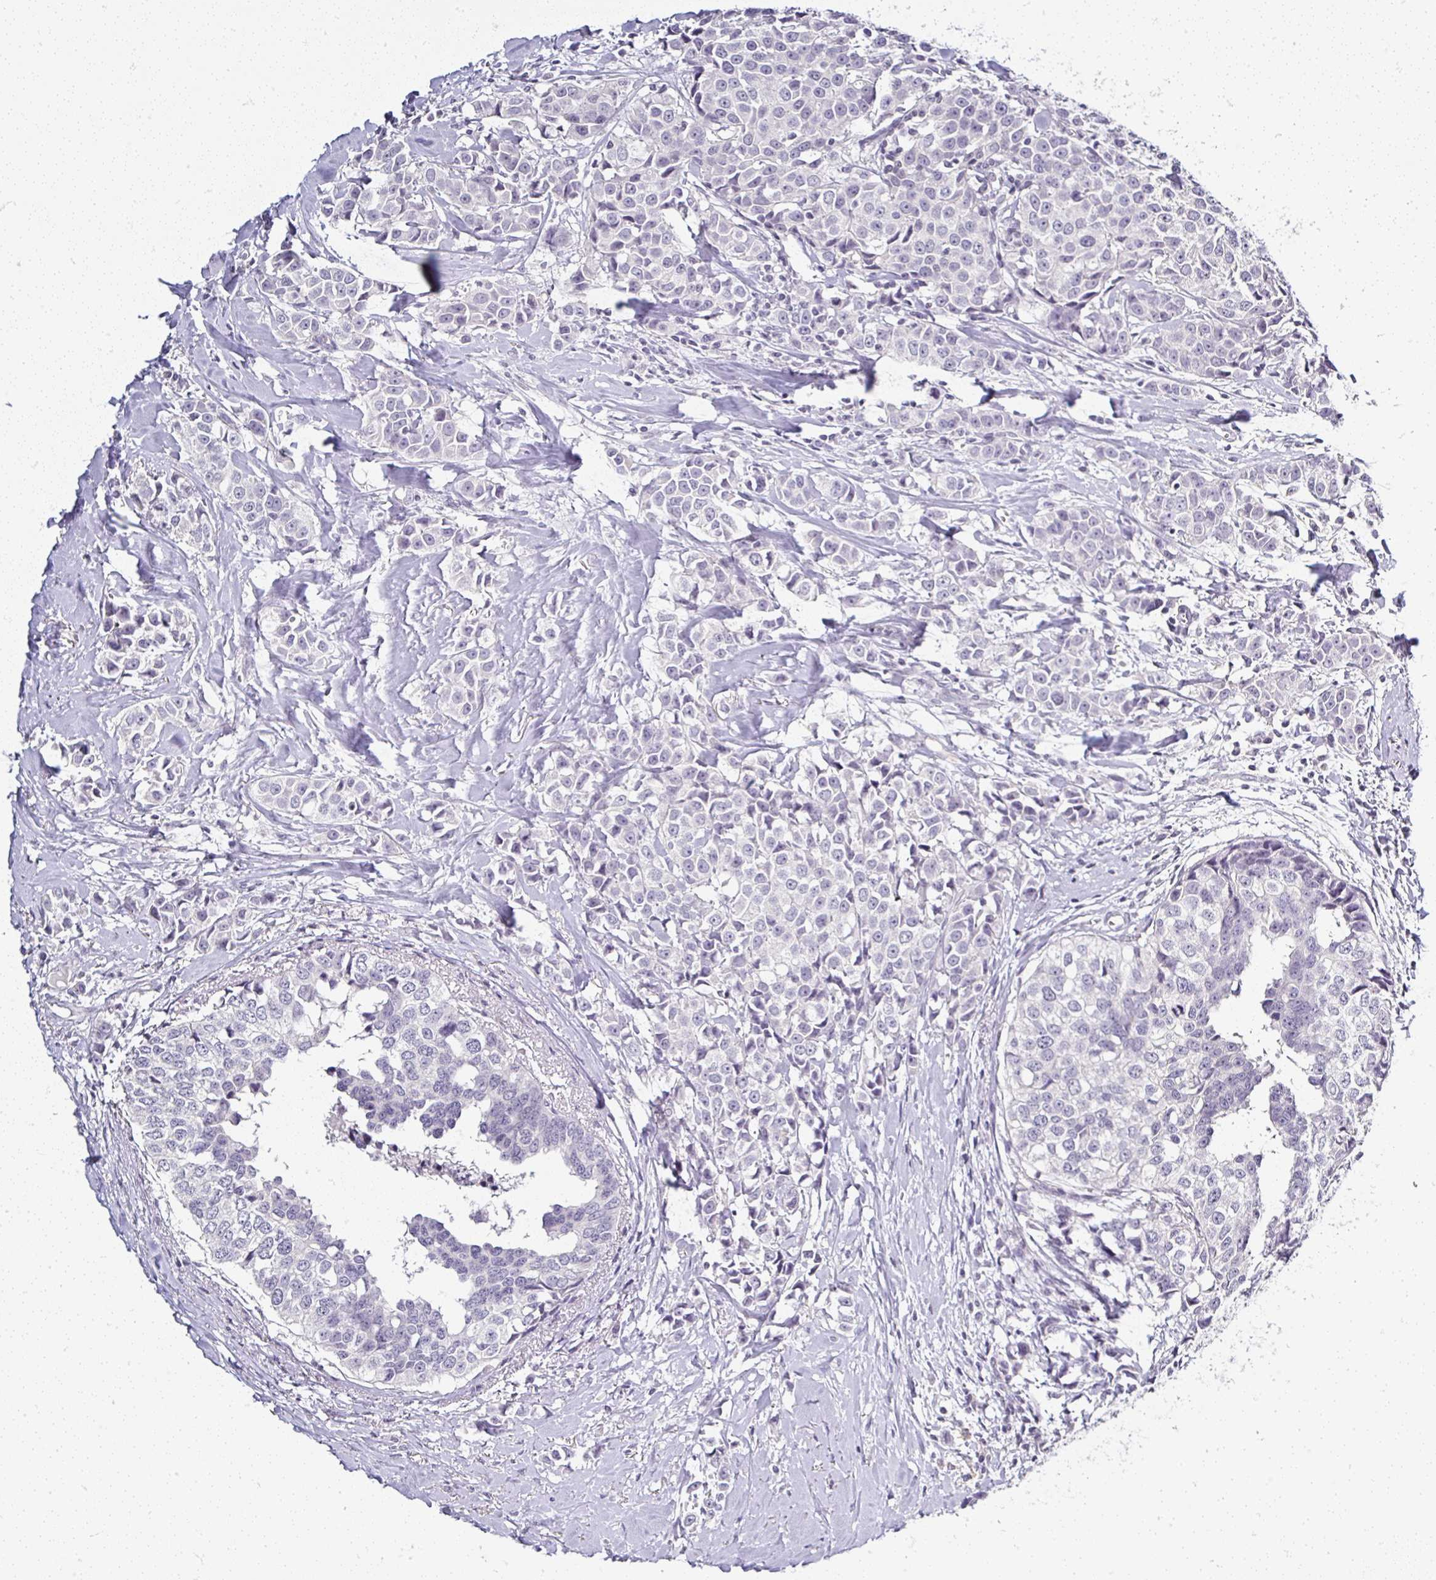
{"staining": {"intensity": "negative", "quantity": "none", "location": "none"}, "tissue": "breast cancer", "cell_type": "Tumor cells", "image_type": "cancer", "snomed": [{"axis": "morphology", "description": "Duct carcinoma"}, {"axis": "topography", "description": "Breast"}], "caption": "Tumor cells show no significant protein positivity in invasive ductal carcinoma (breast).", "gene": "SERPINB3", "patient": {"sex": "female", "age": 80}}